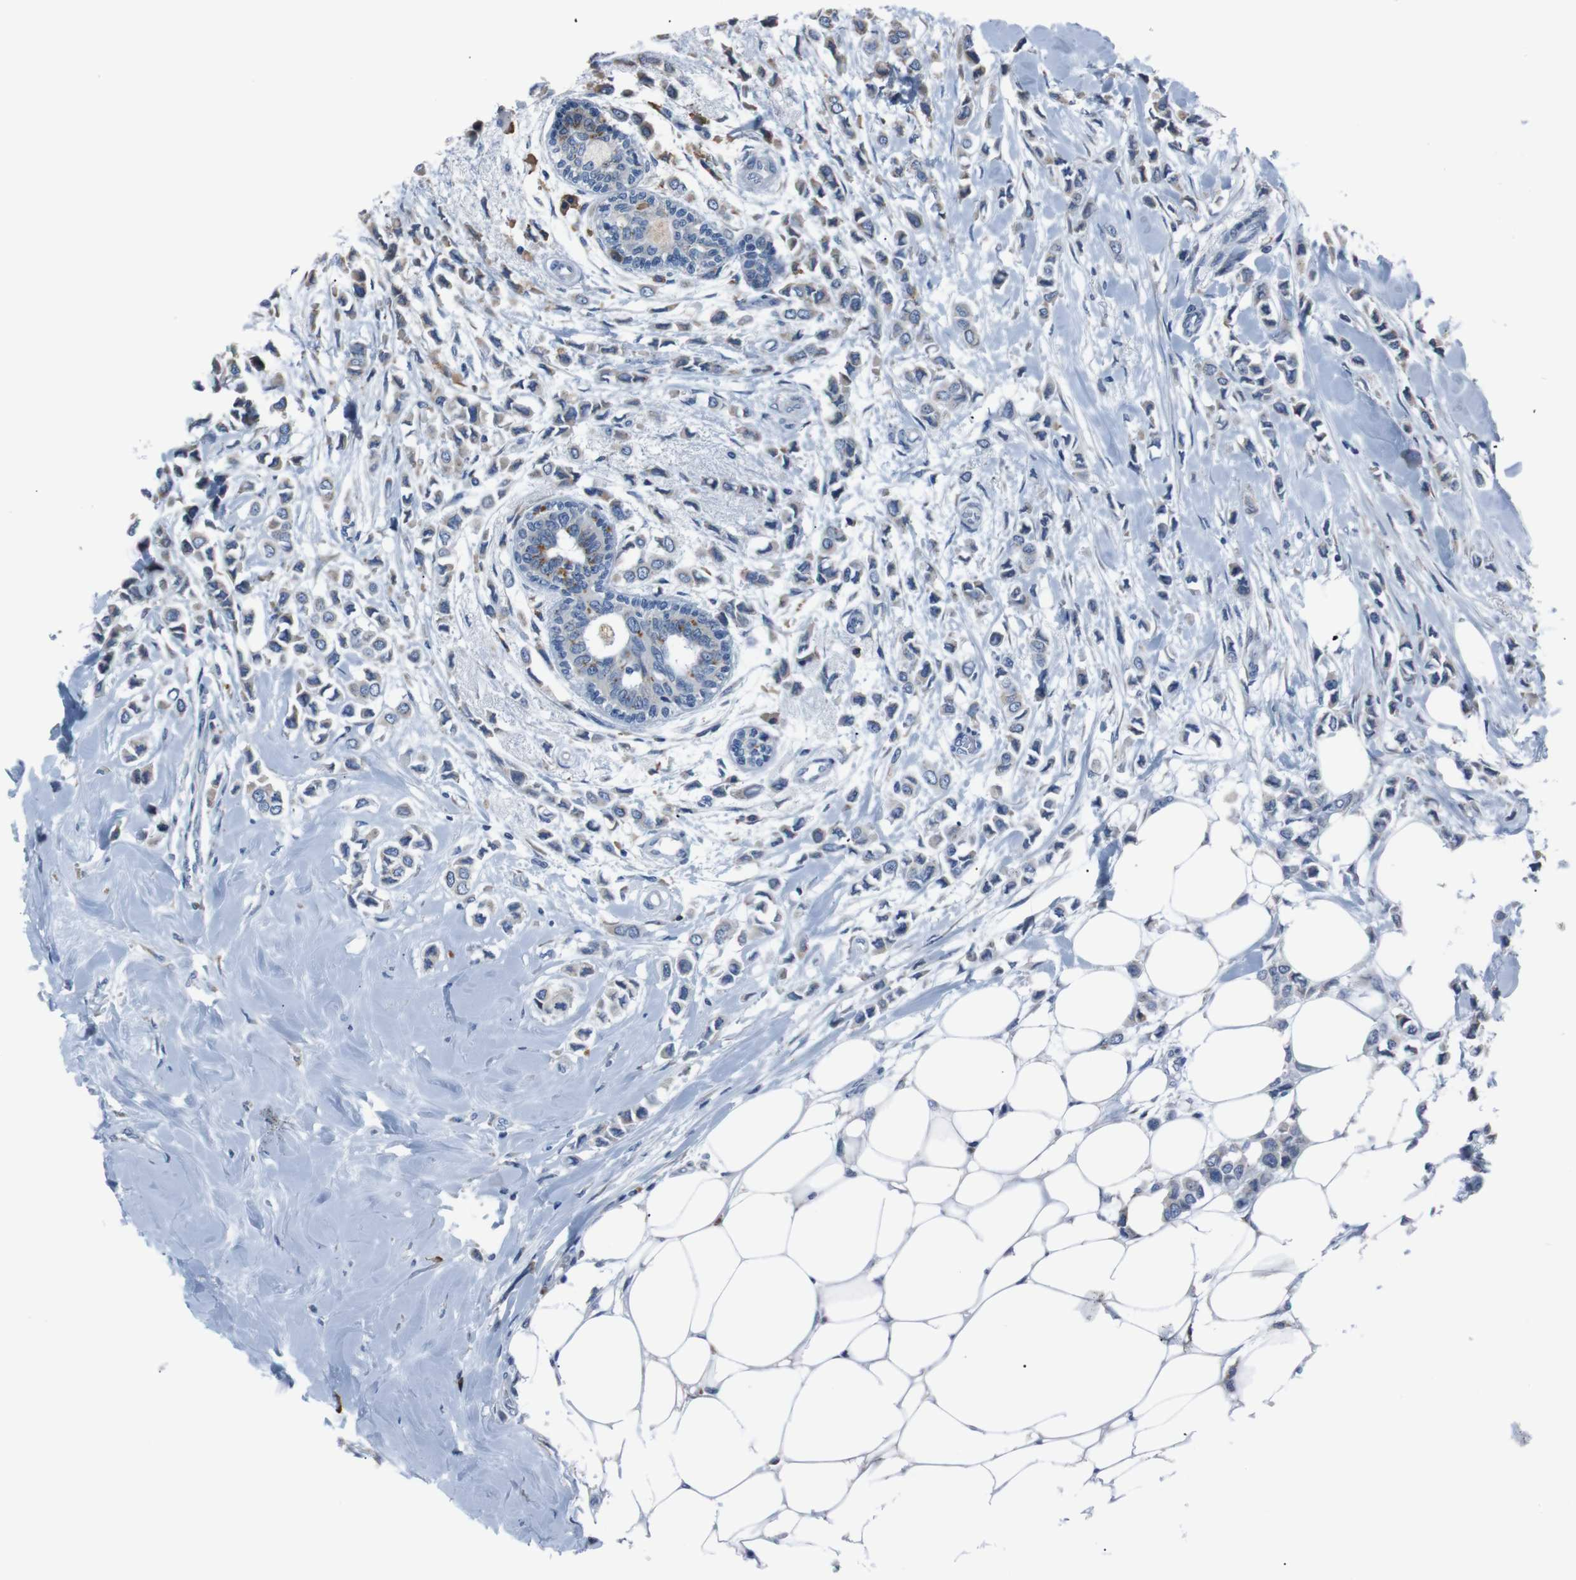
{"staining": {"intensity": "moderate", "quantity": "25%-75%", "location": "cytoplasmic/membranous"}, "tissue": "breast cancer", "cell_type": "Tumor cells", "image_type": "cancer", "snomed": [{"axis": "morphology", "description": "Lobular carcinoma"}, {"axis": "topography", "description": "Breast"}], "caption": "Brown immunohistochemical staining in breast lobular carcinoma demonstrates moderate cytoplasmic/membranous expression in approximately 25%-75% of tumor cells.", "gene": "SIGMAR1", "patient": {"sex": "female", "age": 51}}